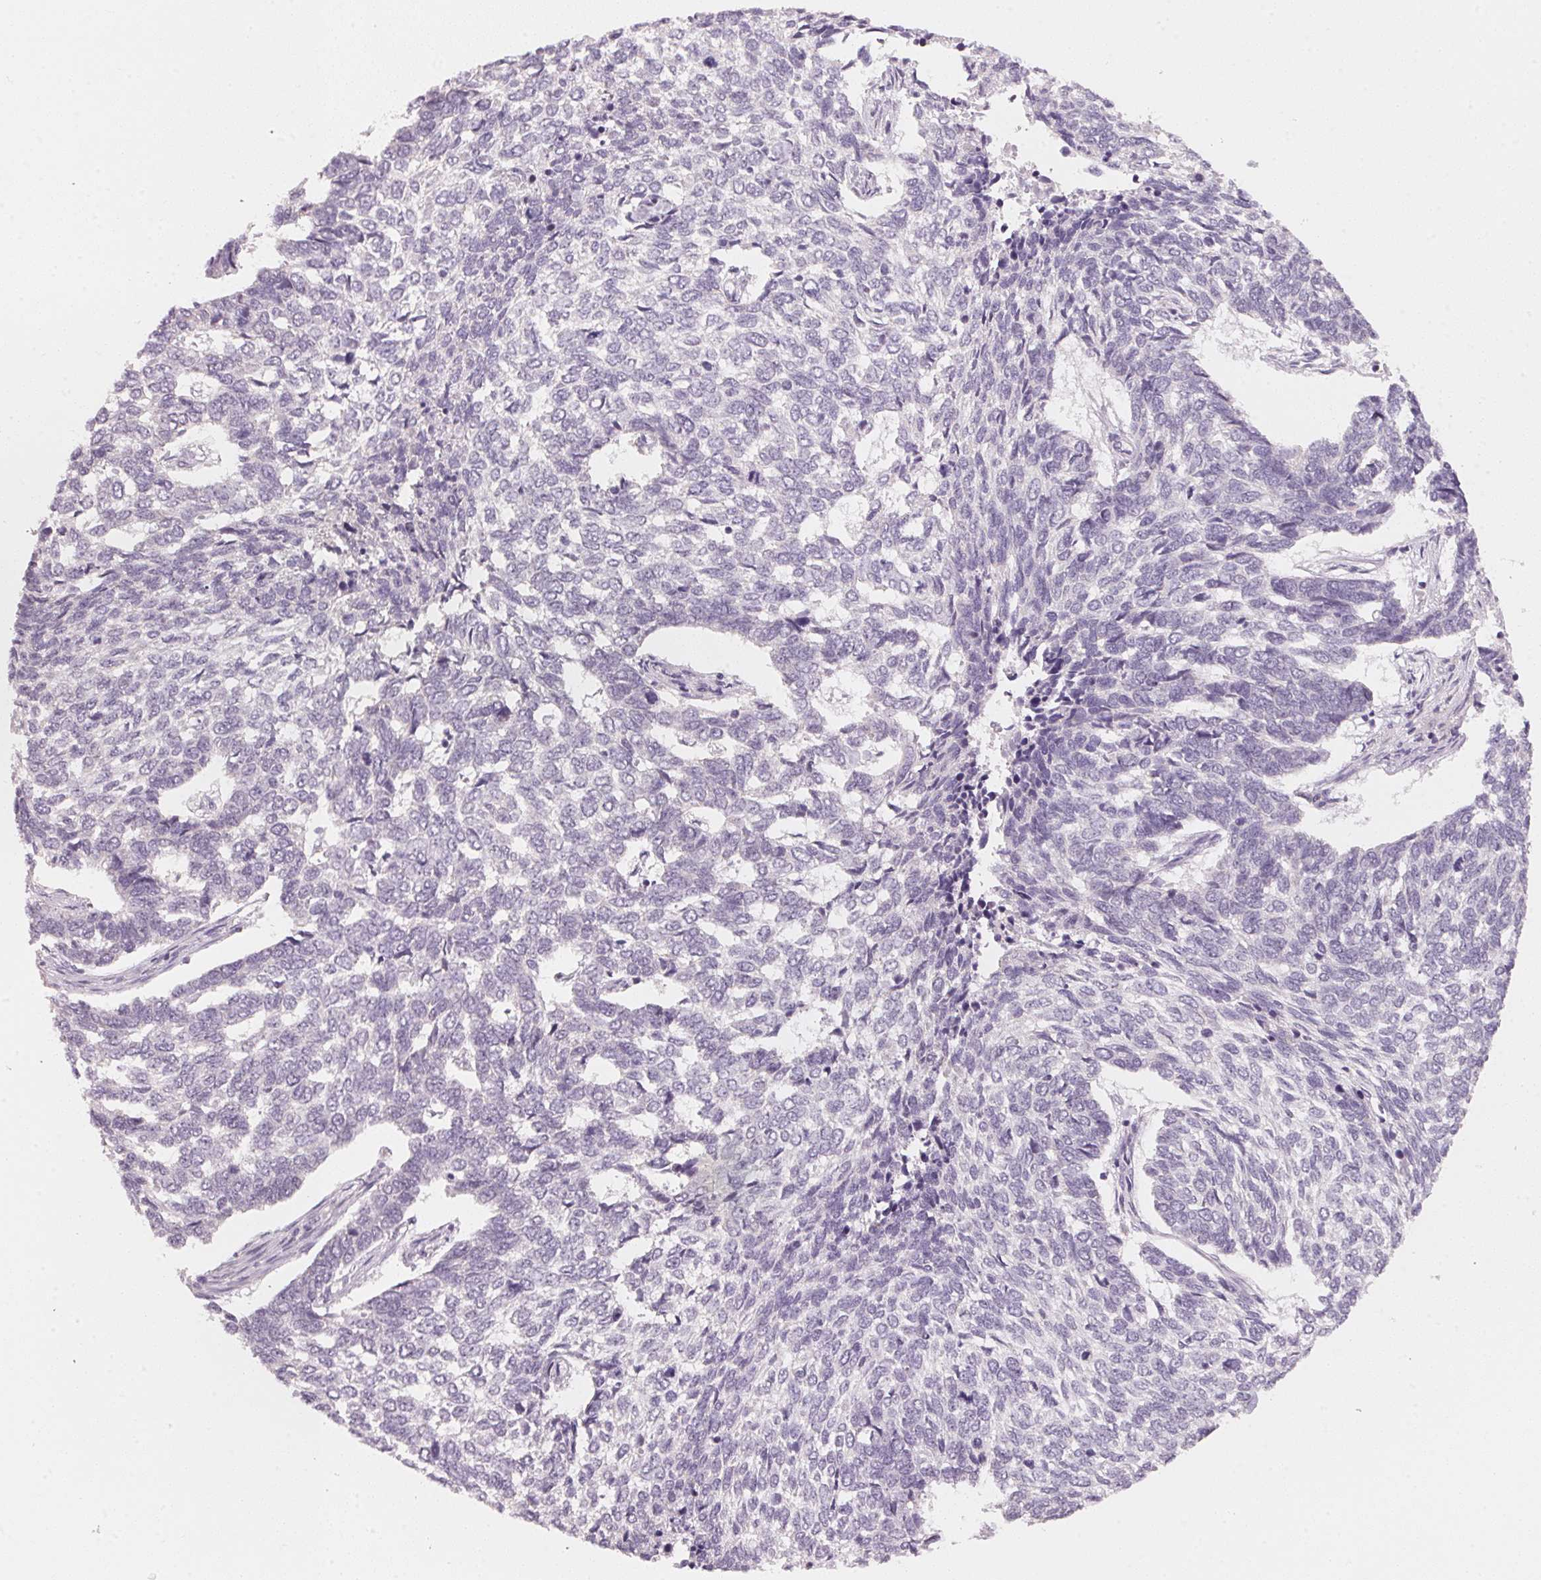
{"staining": {"intensity": "negative", "quantity": "none", "location": "none"}, "tissue": "skin cancer", "cell_type": "Tumor cells", "image_type": "cancer", "snomed": [{"axis": "morphology", "description": "Basal cell carcinoma"}, {"axis": "topography", "description": "Skin"}], "caption": "This histopathology image is of skin basal cell carcinoma stained with immunohistochemistry to label a protein in brown with the nuclei are counter-stained blue. There is no expression in tumor cells.", "gene": "ANKRD31", "patient": {"sex": "female", "age": 65}}